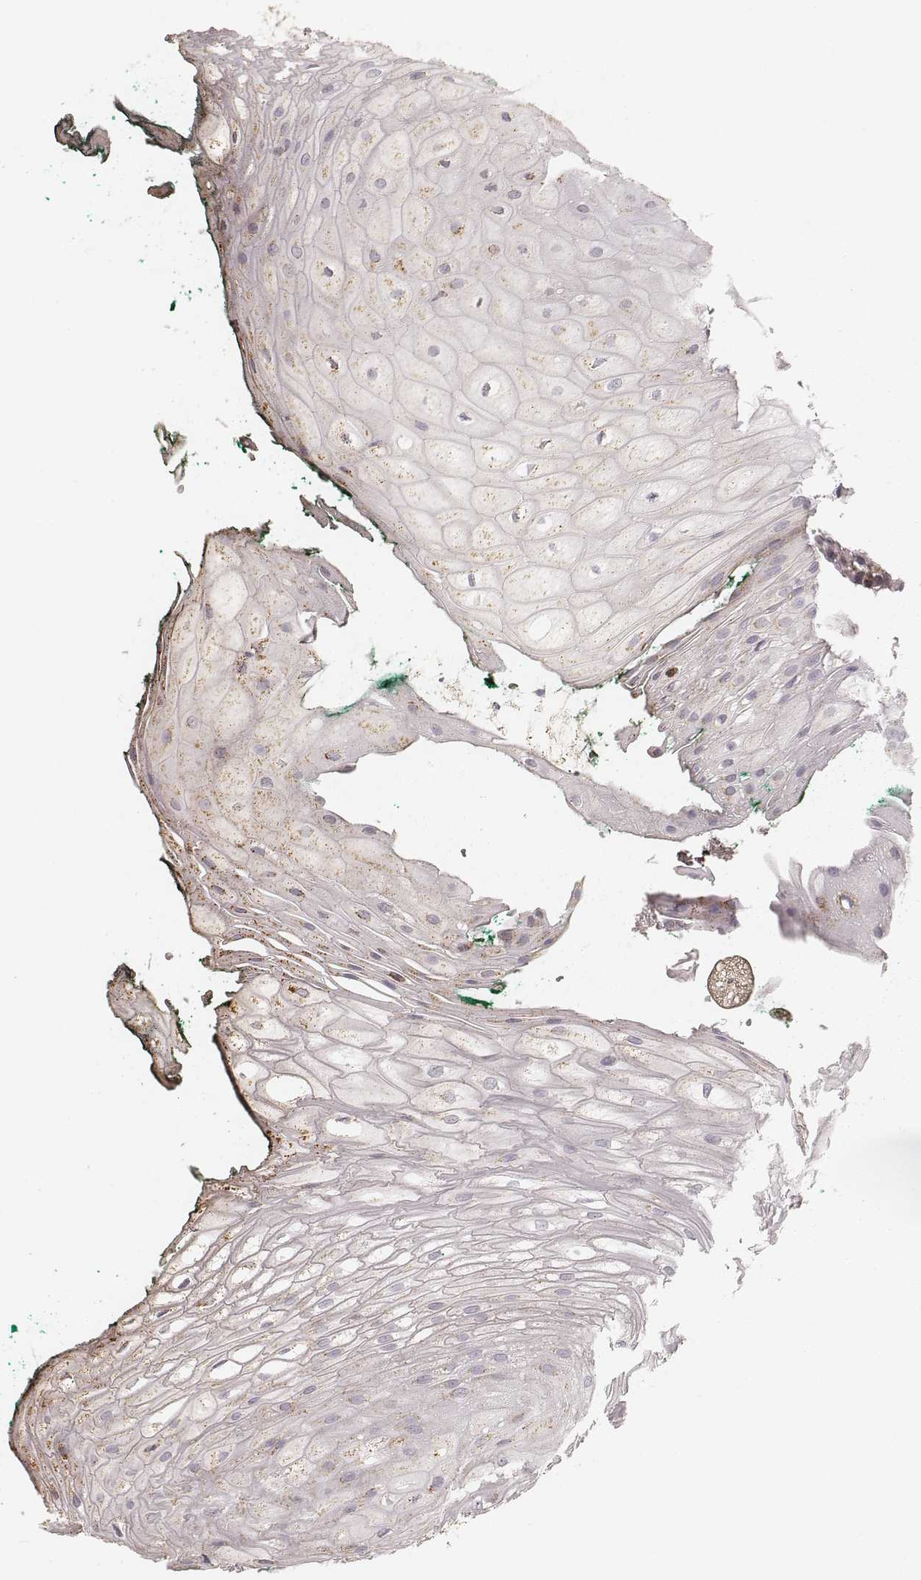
{"staining": {"intensity": "negative", "quantity": "none", "location": "none"}, "tissue": "oral mucosa", "cell_type": "Squamous epithelial cells", "image_type": "normal", "snomed": [{"axis": "morphology", "description": "Normal tissue, NOS"}, {"axis": "topography", "description": "Oral tissue"}, {"axis": "topography", "description": "Head-Neck"}], "caption": "Squamous epithelial cells show no significant positivity in unremarkable oral mucosa. Brightfield microscopy of immunohistochemistry stained with DAB (3,3'-diaminobenzidine) (brown) and hematoxylin (blue), captured at high magnification.", "gene": "CS", "patient": {"sex": "female", "age": 68}}